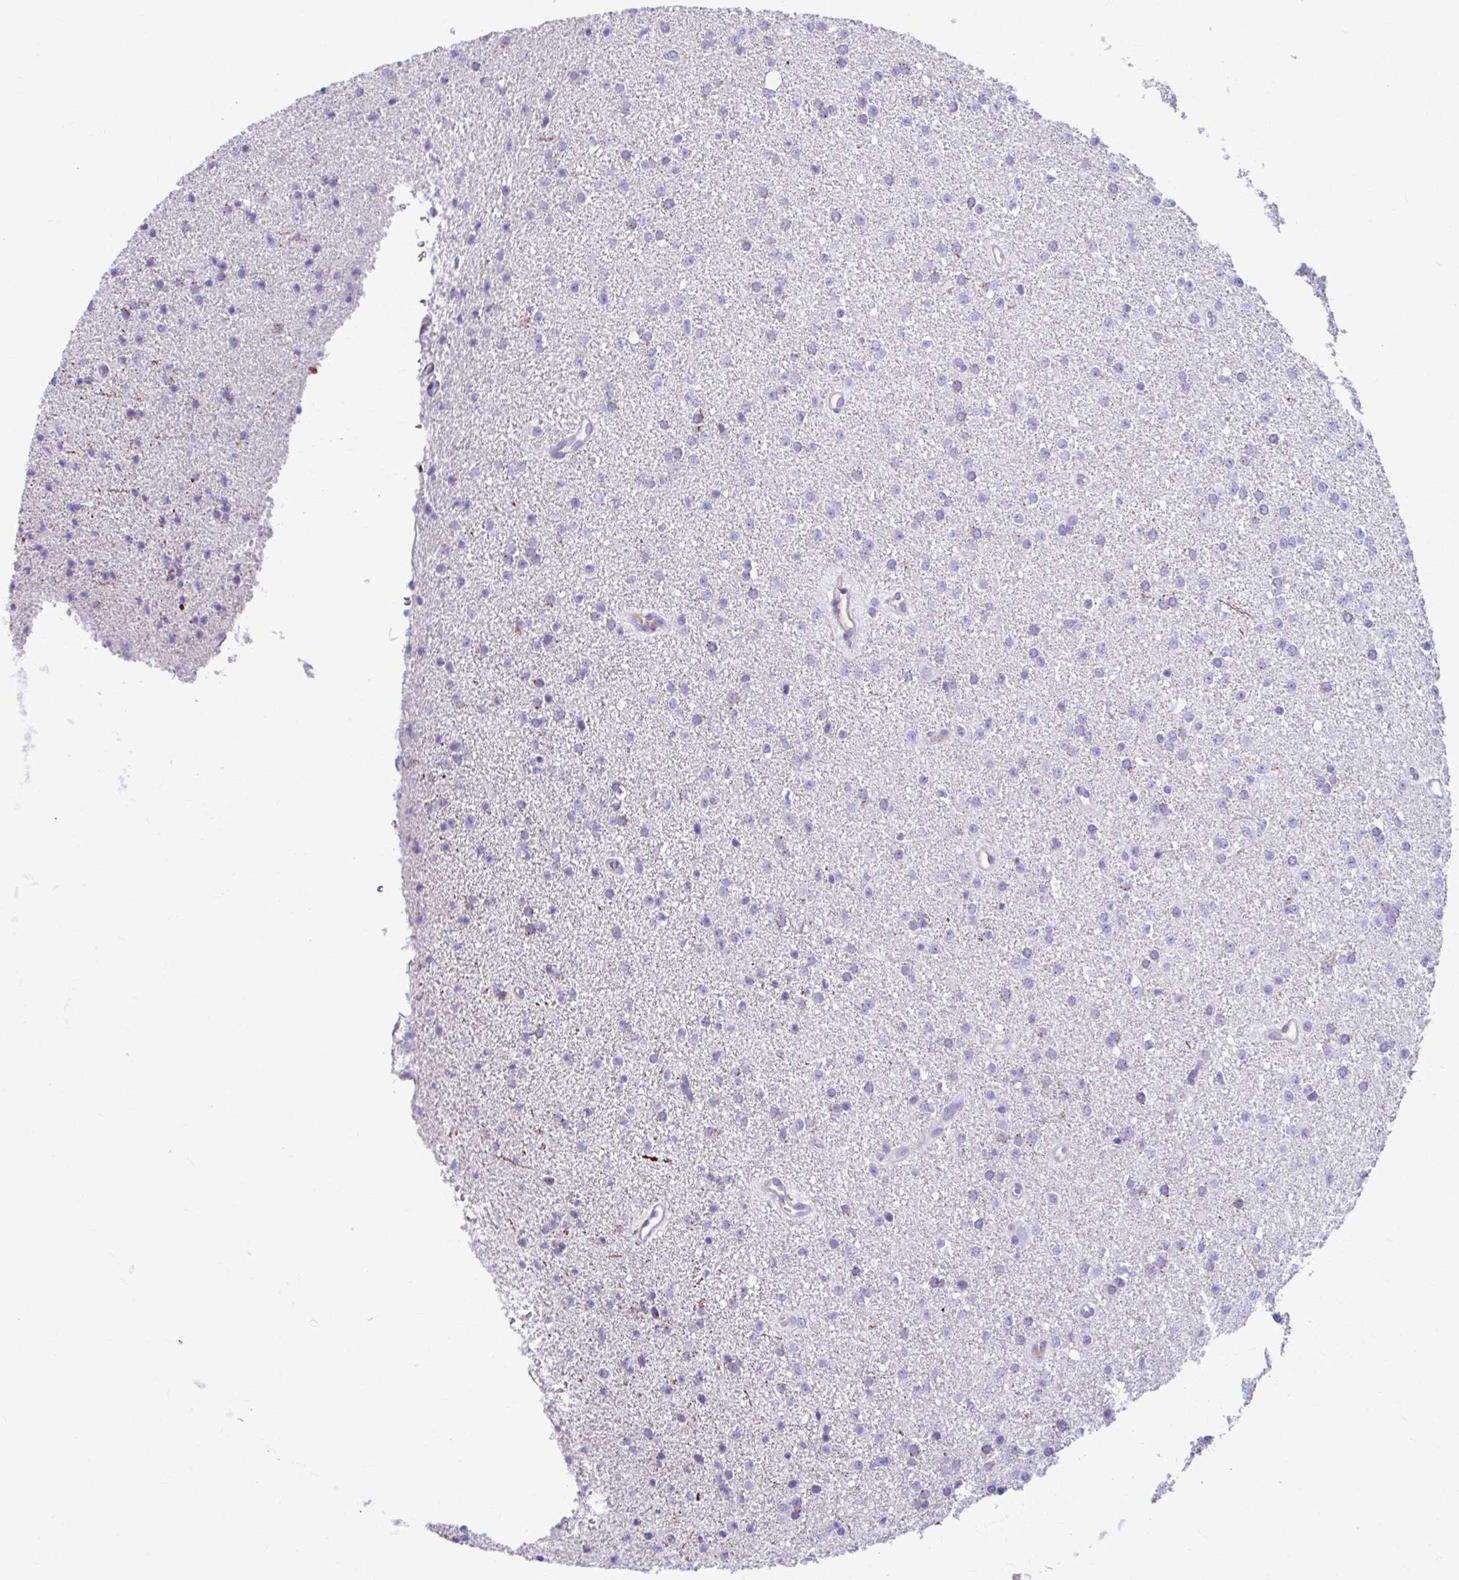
{"staining": {"intensity": "negative", "quantity": "none", "location": "none"}, "tissue": "glioma", "cell_type": "Tumor cells", "image_type": "cancer", "snomed": [{"axis": "morphology", "description": "Glioma, malignant, Low grade"}, {"axis": "topography", "description": "Brain"}], "caption": "This is an IHC micrograph of human glioma. There is no expression in tumor cells.", "gene": "C12orf71", "patient": {"sex": "female", "age": 34}}